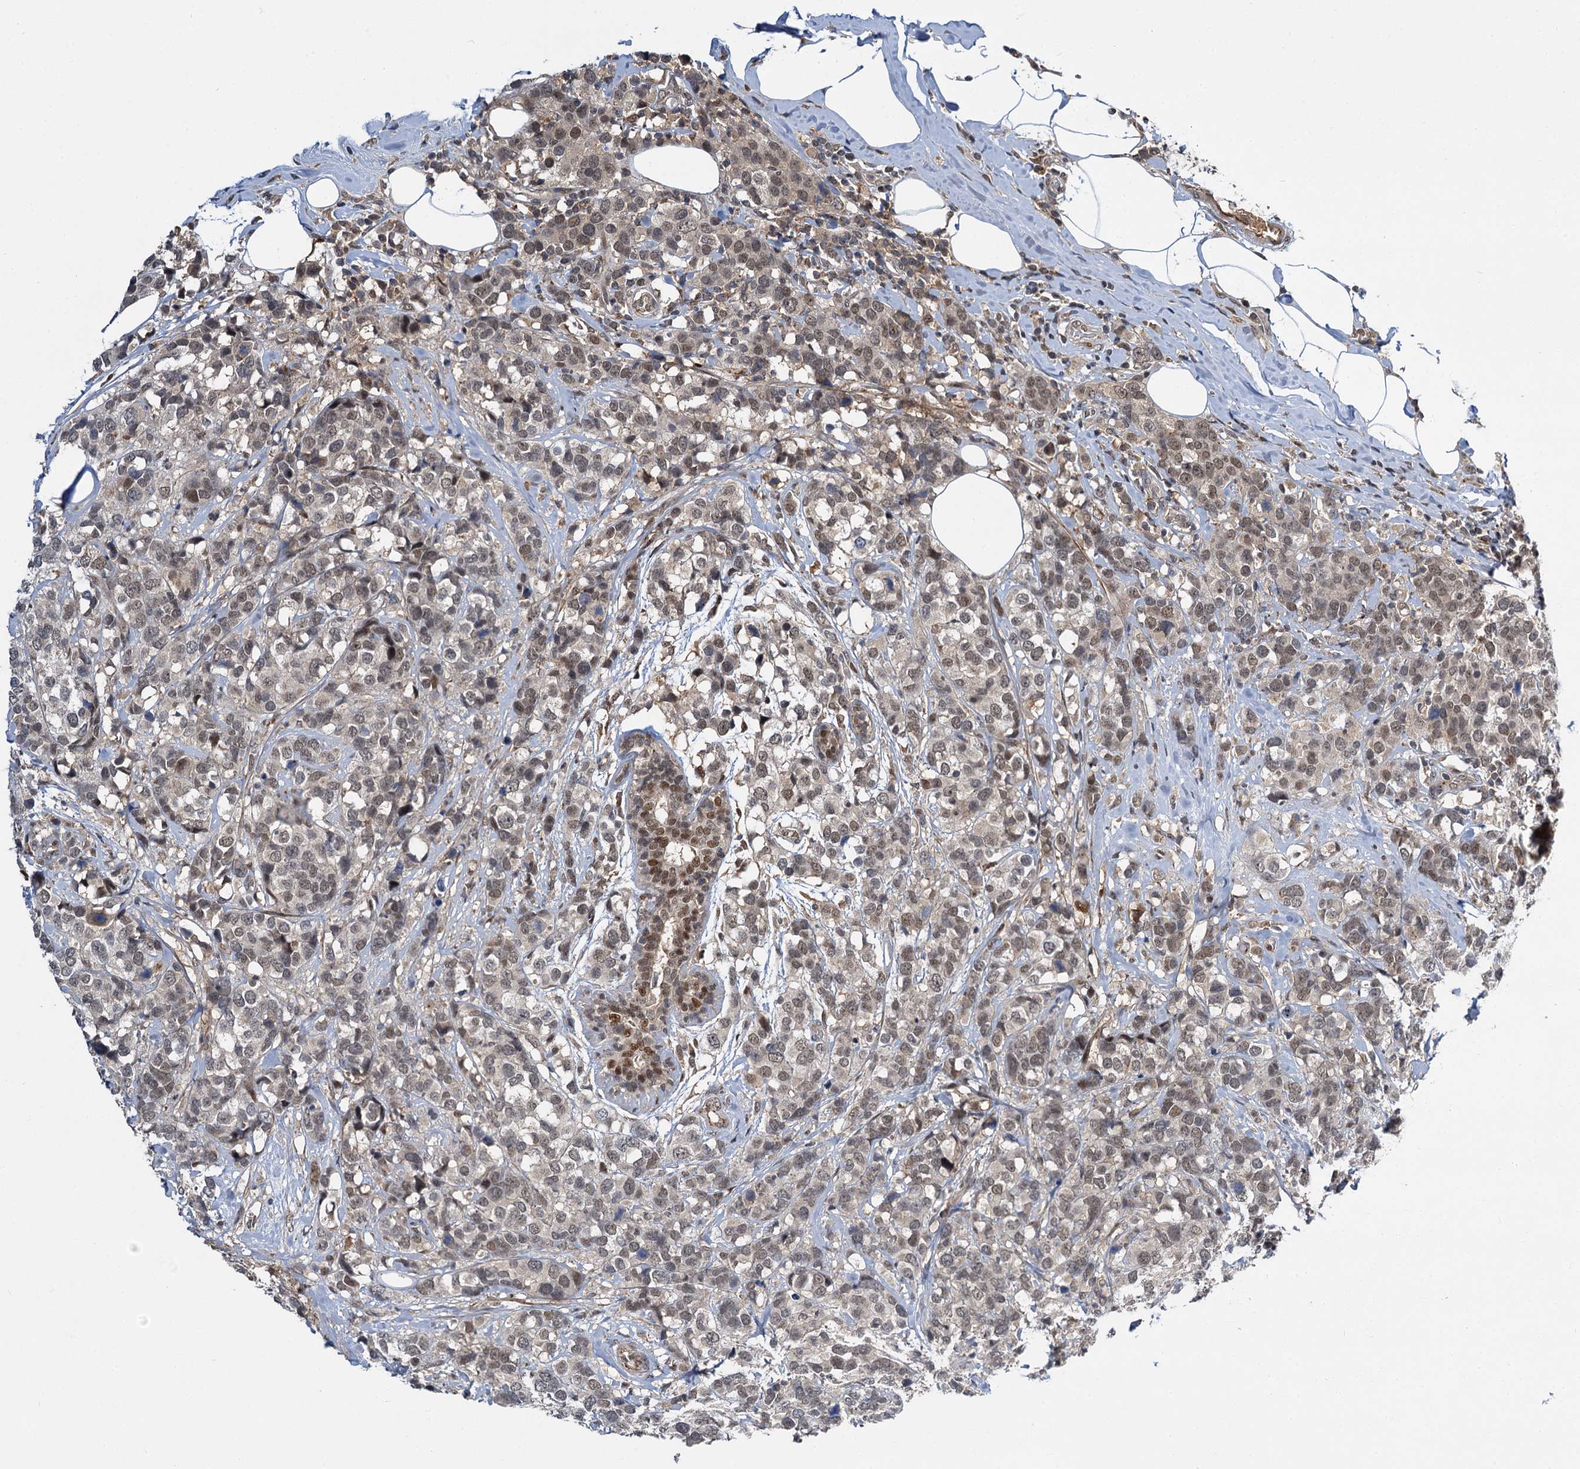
{"staining": {"intensity": "weak", "quantity": "25%-75%", "location": "nuclear"}, "tissue": "breast cancer", "cell_type": "Tumor cells", "image_type": "cancer", "snomed": [{"axis": "morphology", "description": "Lobular carcinoma"}, {"axis": "topography", "description": "Breast"}], "caption": "Immunohistochemical staining of human breast cancer displays weak nuclear protein positivity in about 25%-75% of tumor cells. Immunohistochemistry (ihc) stains the protein of interest in brown and the nuclei are stained blue.", "gene": "MBD6", "patient": {"sex": "female", "age": 59}}